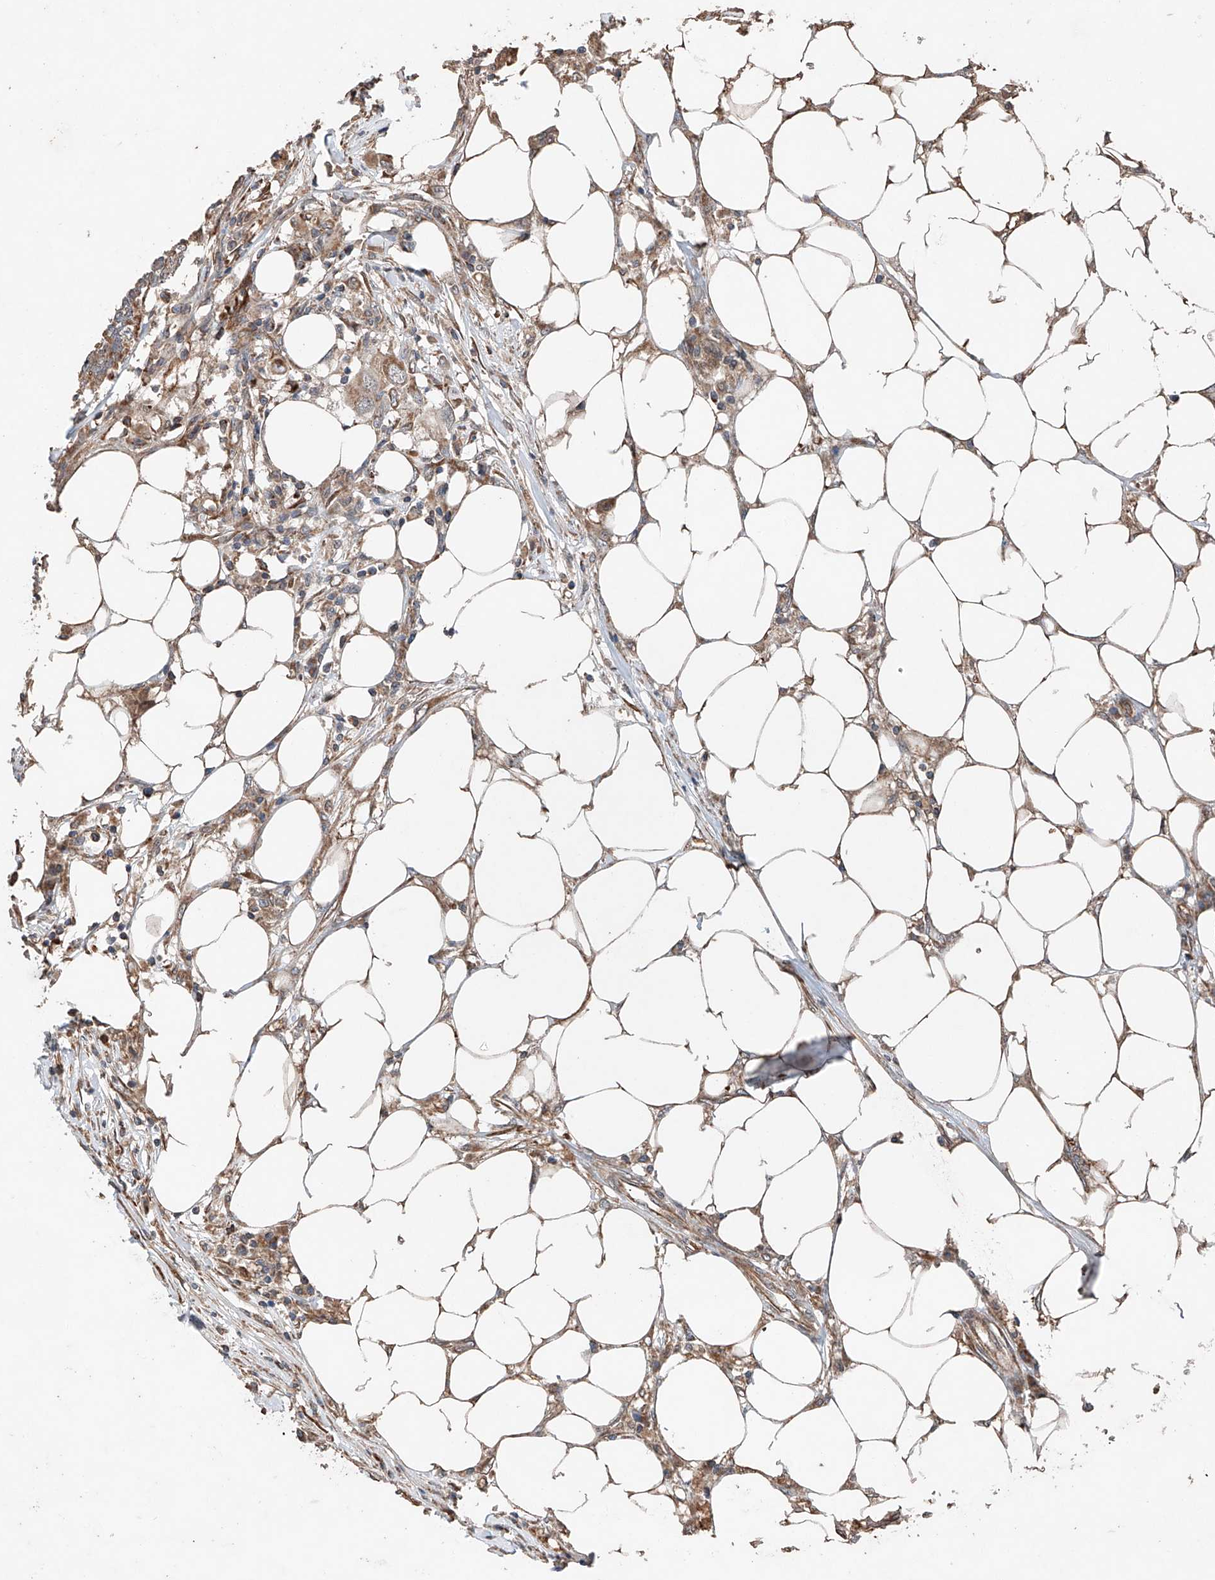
{"staining": {"intensity": "weak", "quantity": ">75%", "location": "cytoplasmic/membranous"}, "tissue": "colorectal cancer", "cell_type": "Tumor cells", "image_type": "cancer", "snomed": [{"axis": "morphology", "description": "Adenocarcinoma, NOS"}, {"axis": "topography", "description": "Colon"}], "caption": "Protein staining shows weak cytoplasmic/membranous positivity in approximately >75% of tumor cells in colorectal cancer.", "gene": "AP4B1", "patient": {"sex": "male", "age": 71}}